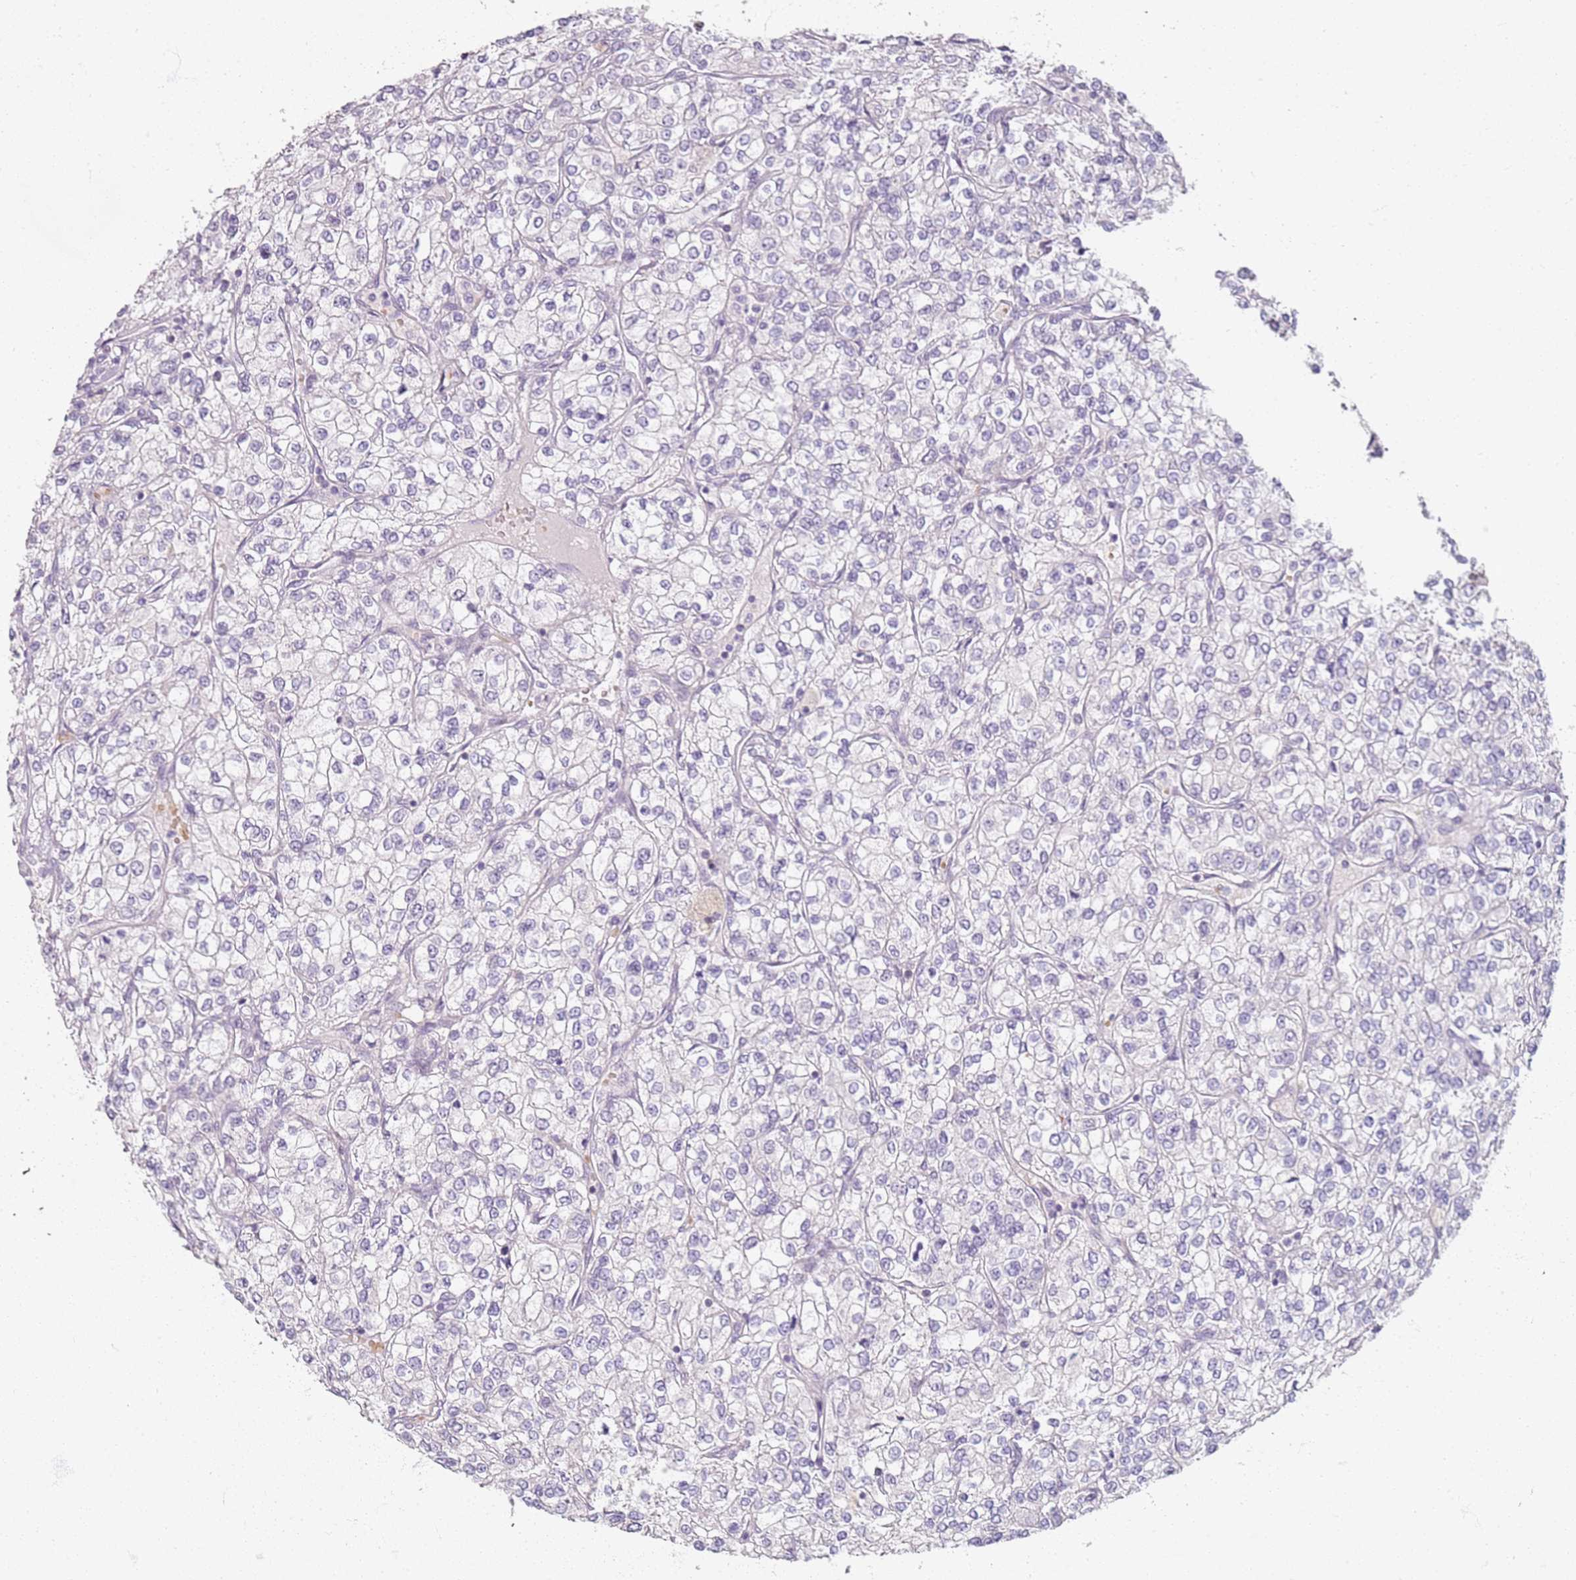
{"staining": {"intensity": "negative", "quantity": "none", "location": "none"}, "tissue": "renal cancer", "cell_type": "Tumor cells", "image_type": "cancer", "snomed": [{"axis": "morphology", "description": "Adenocarcinoma, NOS"}, {"axis": "topography", "description": "Kidney"}], "caption": "Tumor cells show no significant staining in renal cancer (adenocarcinoma).", "gene": "CD40LG", "patient": {"sex": "male", "age": 80}}